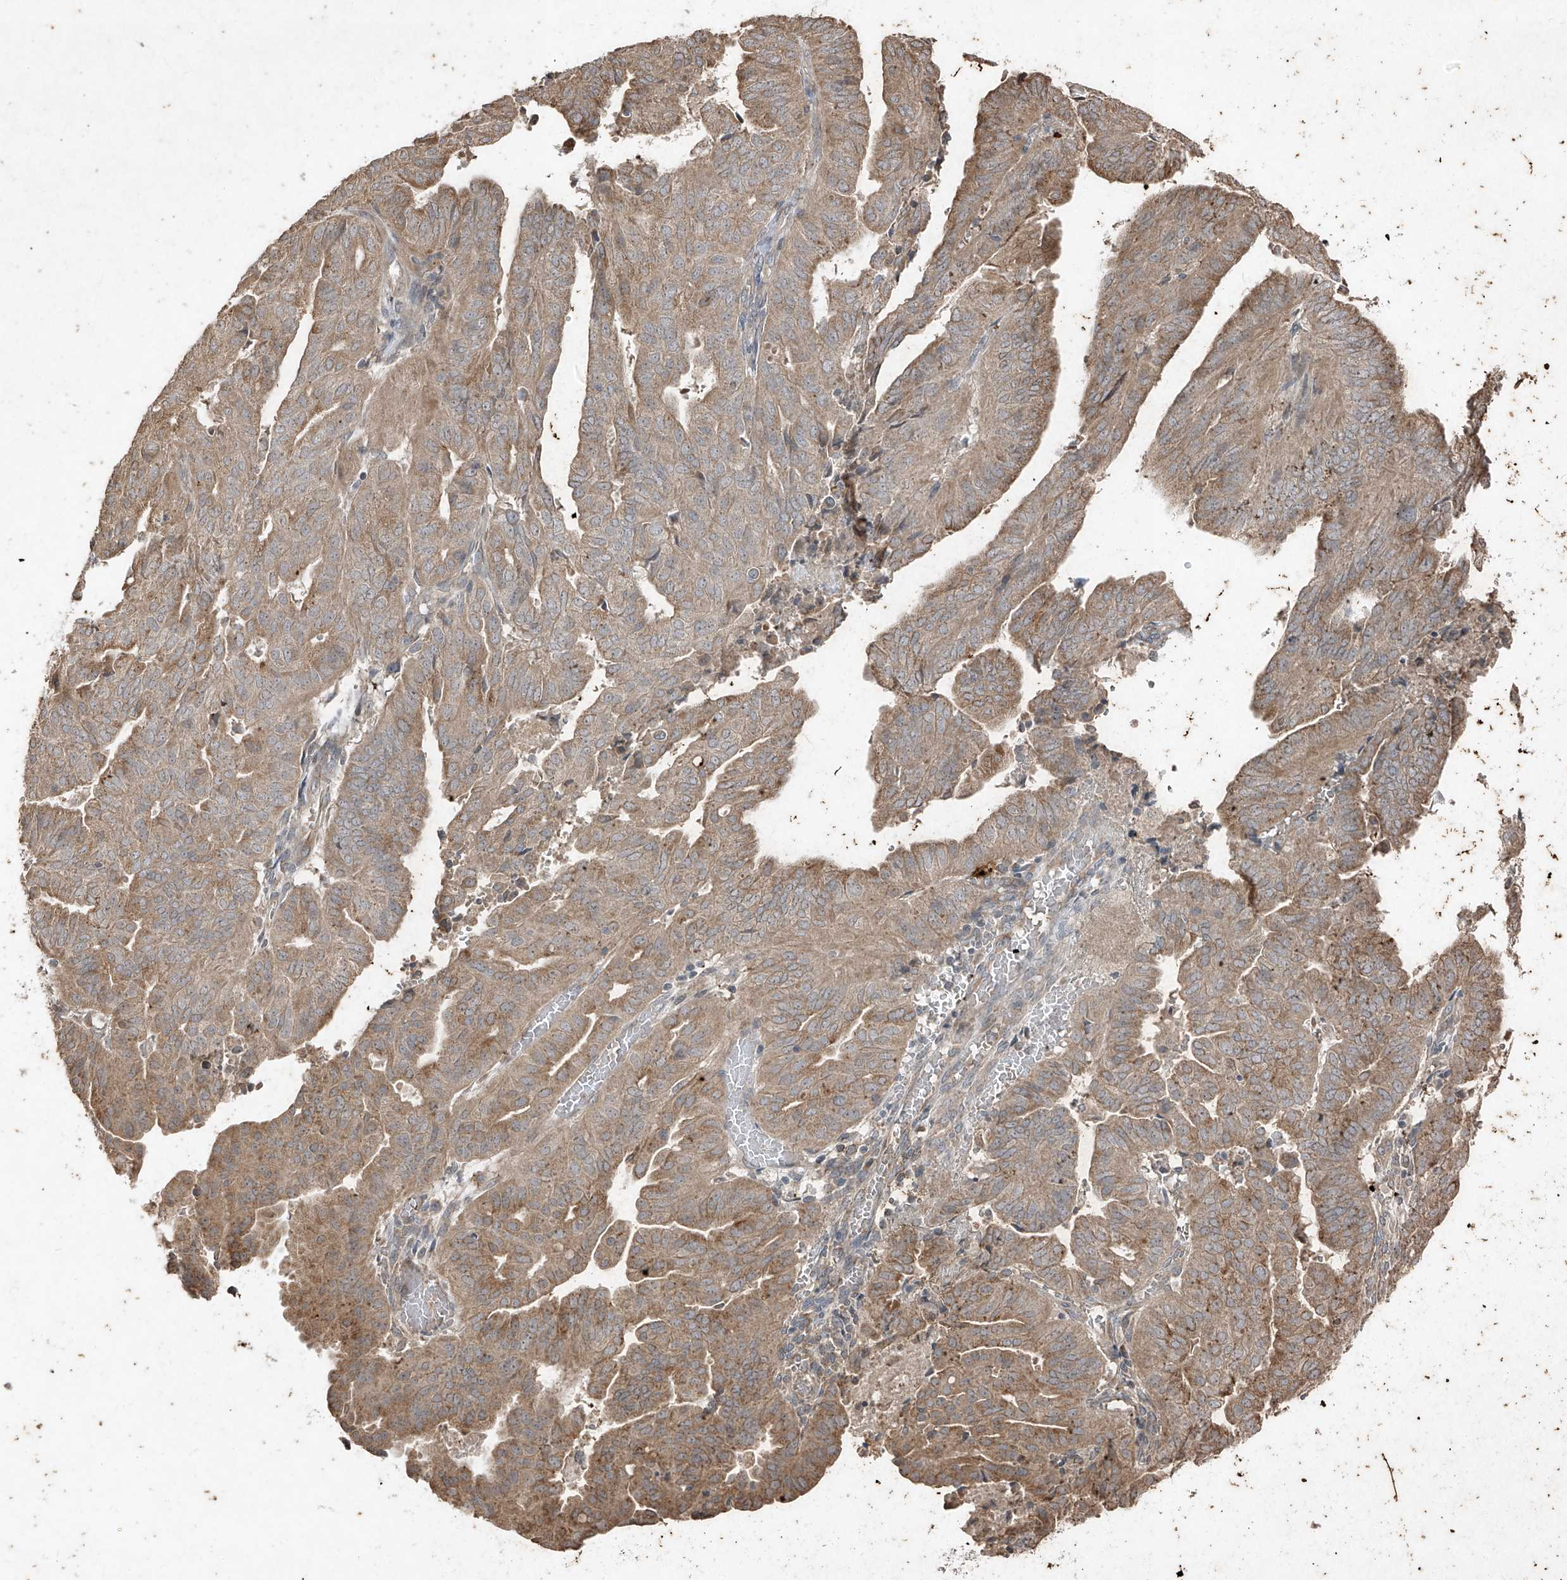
{"staining": {"intensity": "moderate", "quantity": ">75%", "location": "cytoplasmic/membranous"}, "tissue": "endometrial cancer", "cell_type": "Tumor cells", "image_type": "cancer", "snomed": [{"axis": "morphology", "description": "Adenocarcinoma, NOS"}, {"axis": "topography", "description": "Uterus"}], "caption": "Immunohistochemical staining of human adenocarcinoma (endometrial) demonstrates medium levels of moderate cytoplasmic/membranous protein staining in about >75% of tumor cells.", "gene": "ABCD3", "patient": {"sex": "female", "age": 77}}